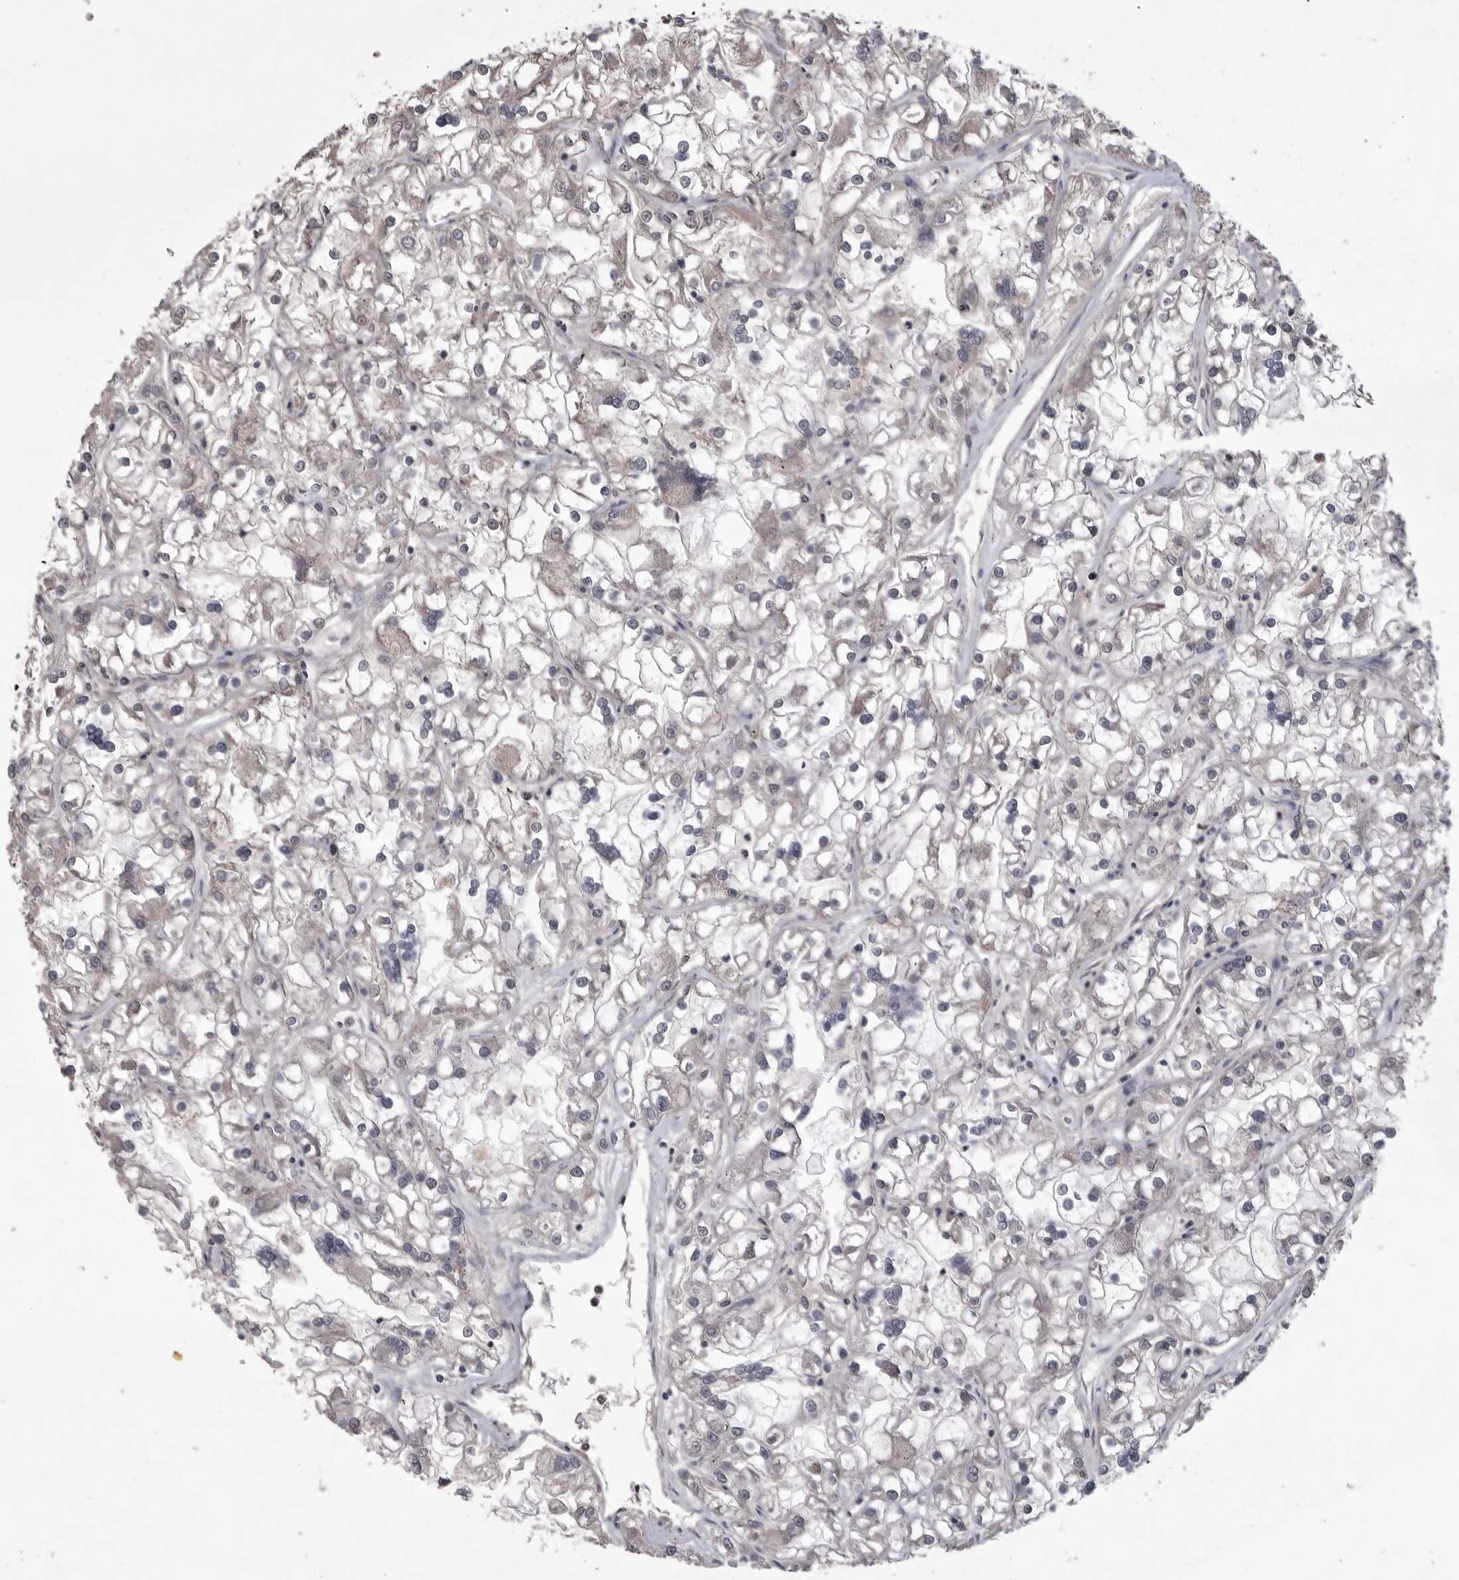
{"staining": {"intensity": "negative", "quantity": "none", "location": "none"}, "tissue": "renal cancer", "cell_type": "Tumor cells", "image_type": "cancer", "snomed": [{"axis": "morphology", "description": "Adenocarcinoma, NOS"}, {"axis": "topography", "description": "Kidney"}], "caption": "Photomicrograph shows no protein positivity in tumor cells of renal adenocarcinoma tissue.", "gene": "ZNF114", "patient": {"sex": "female", "age": 52}}